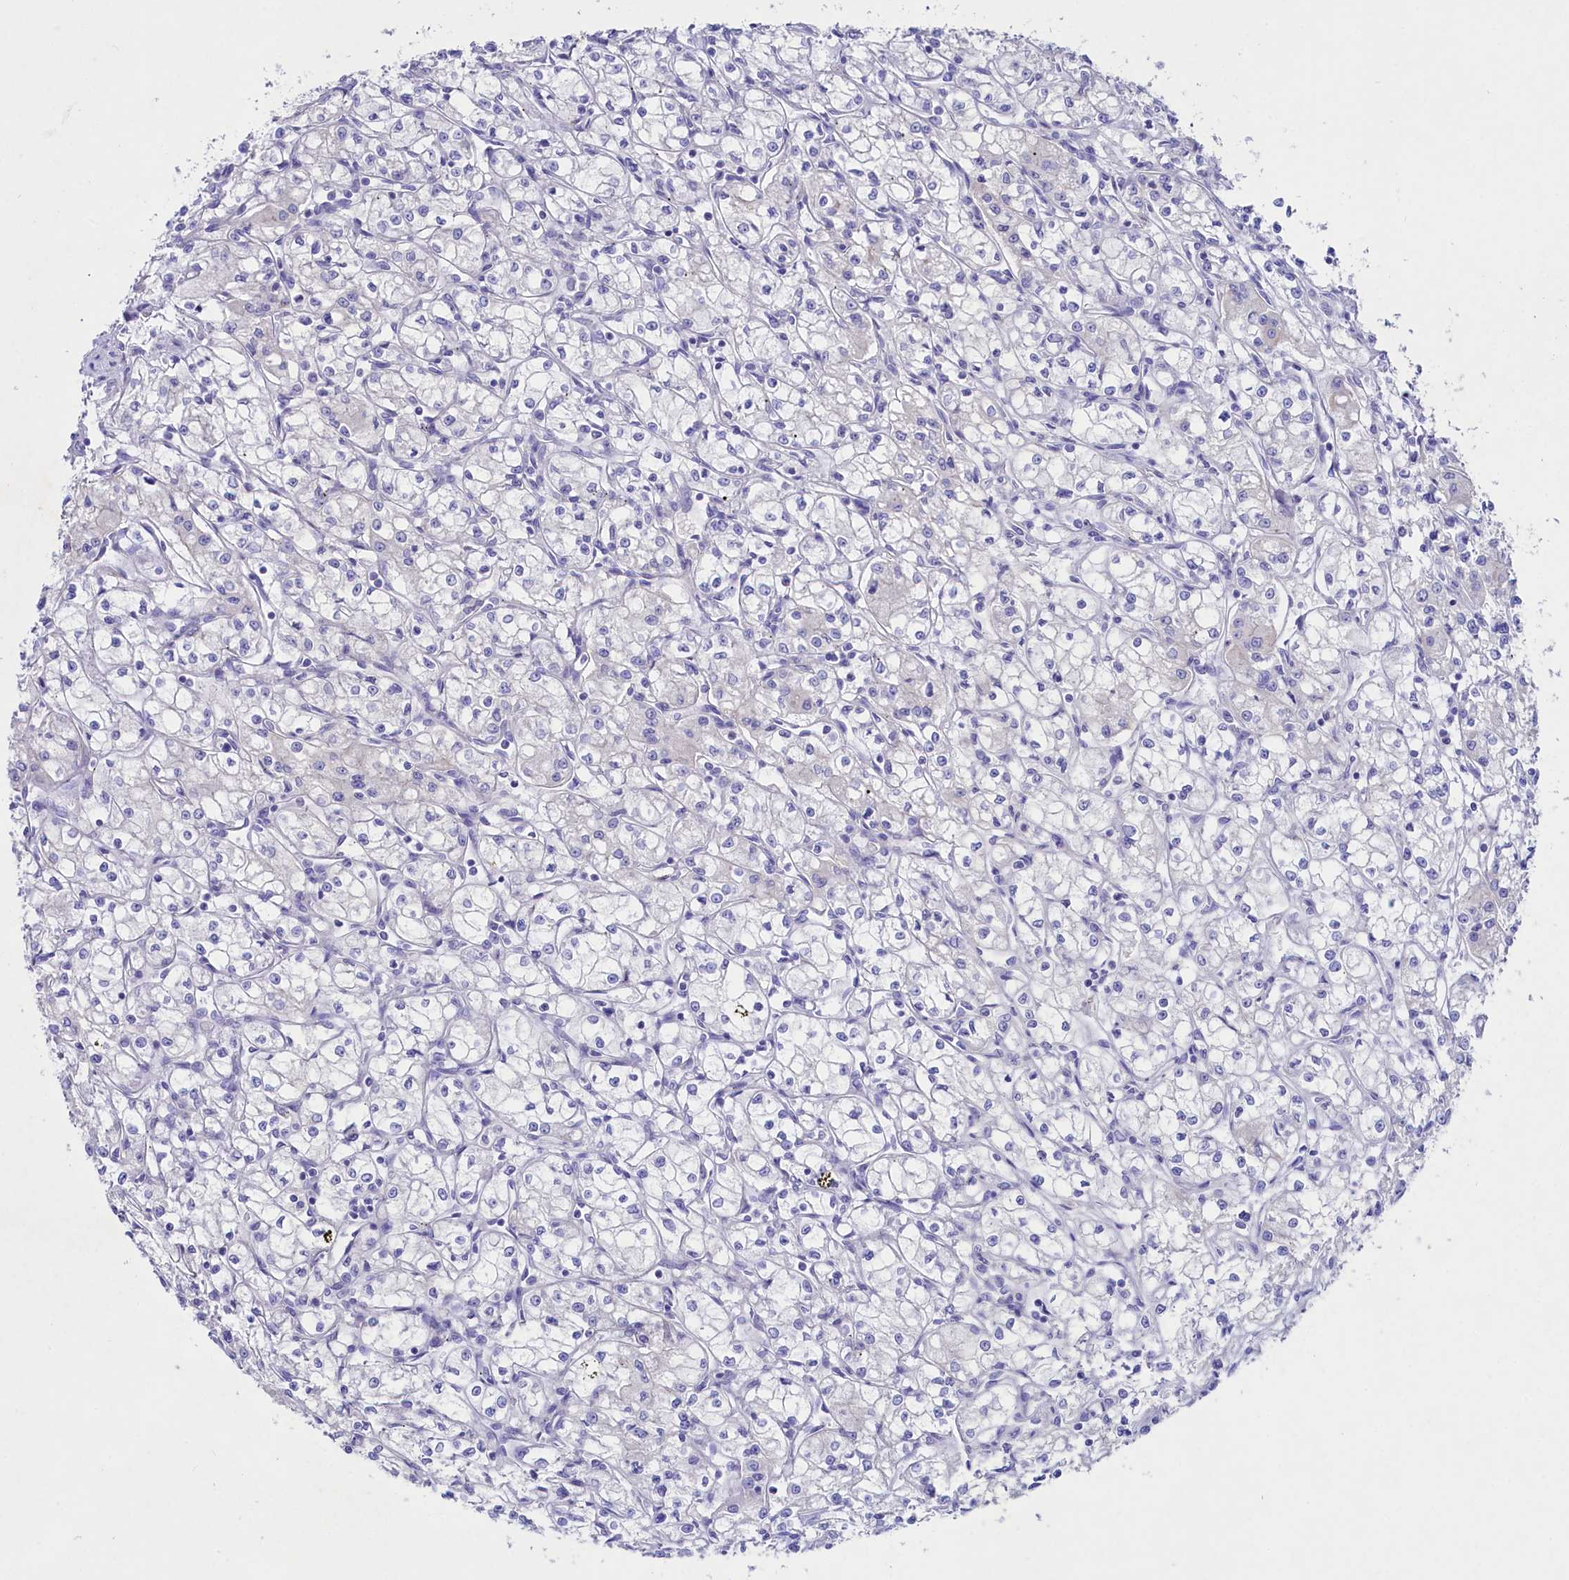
{"staining": {"intensity": "negative", "quantity": "none", "location": "none"}, "tissue": "renal cancer", "cell_type": "Tumor cells", "image_type": "cancer", "snomed": [{"axis": "morphology", "description": "Adenocarcinoma, NOS"}, {"axis": "topography", "description": "Kidney"}], "caption": "Human renal cancer (adenocarcinoma) stained for a protein using IHC exhibits no positivity in tumor cells.", "gene": "VPS26B", "patient": {"sex": "male", "age": 59}}